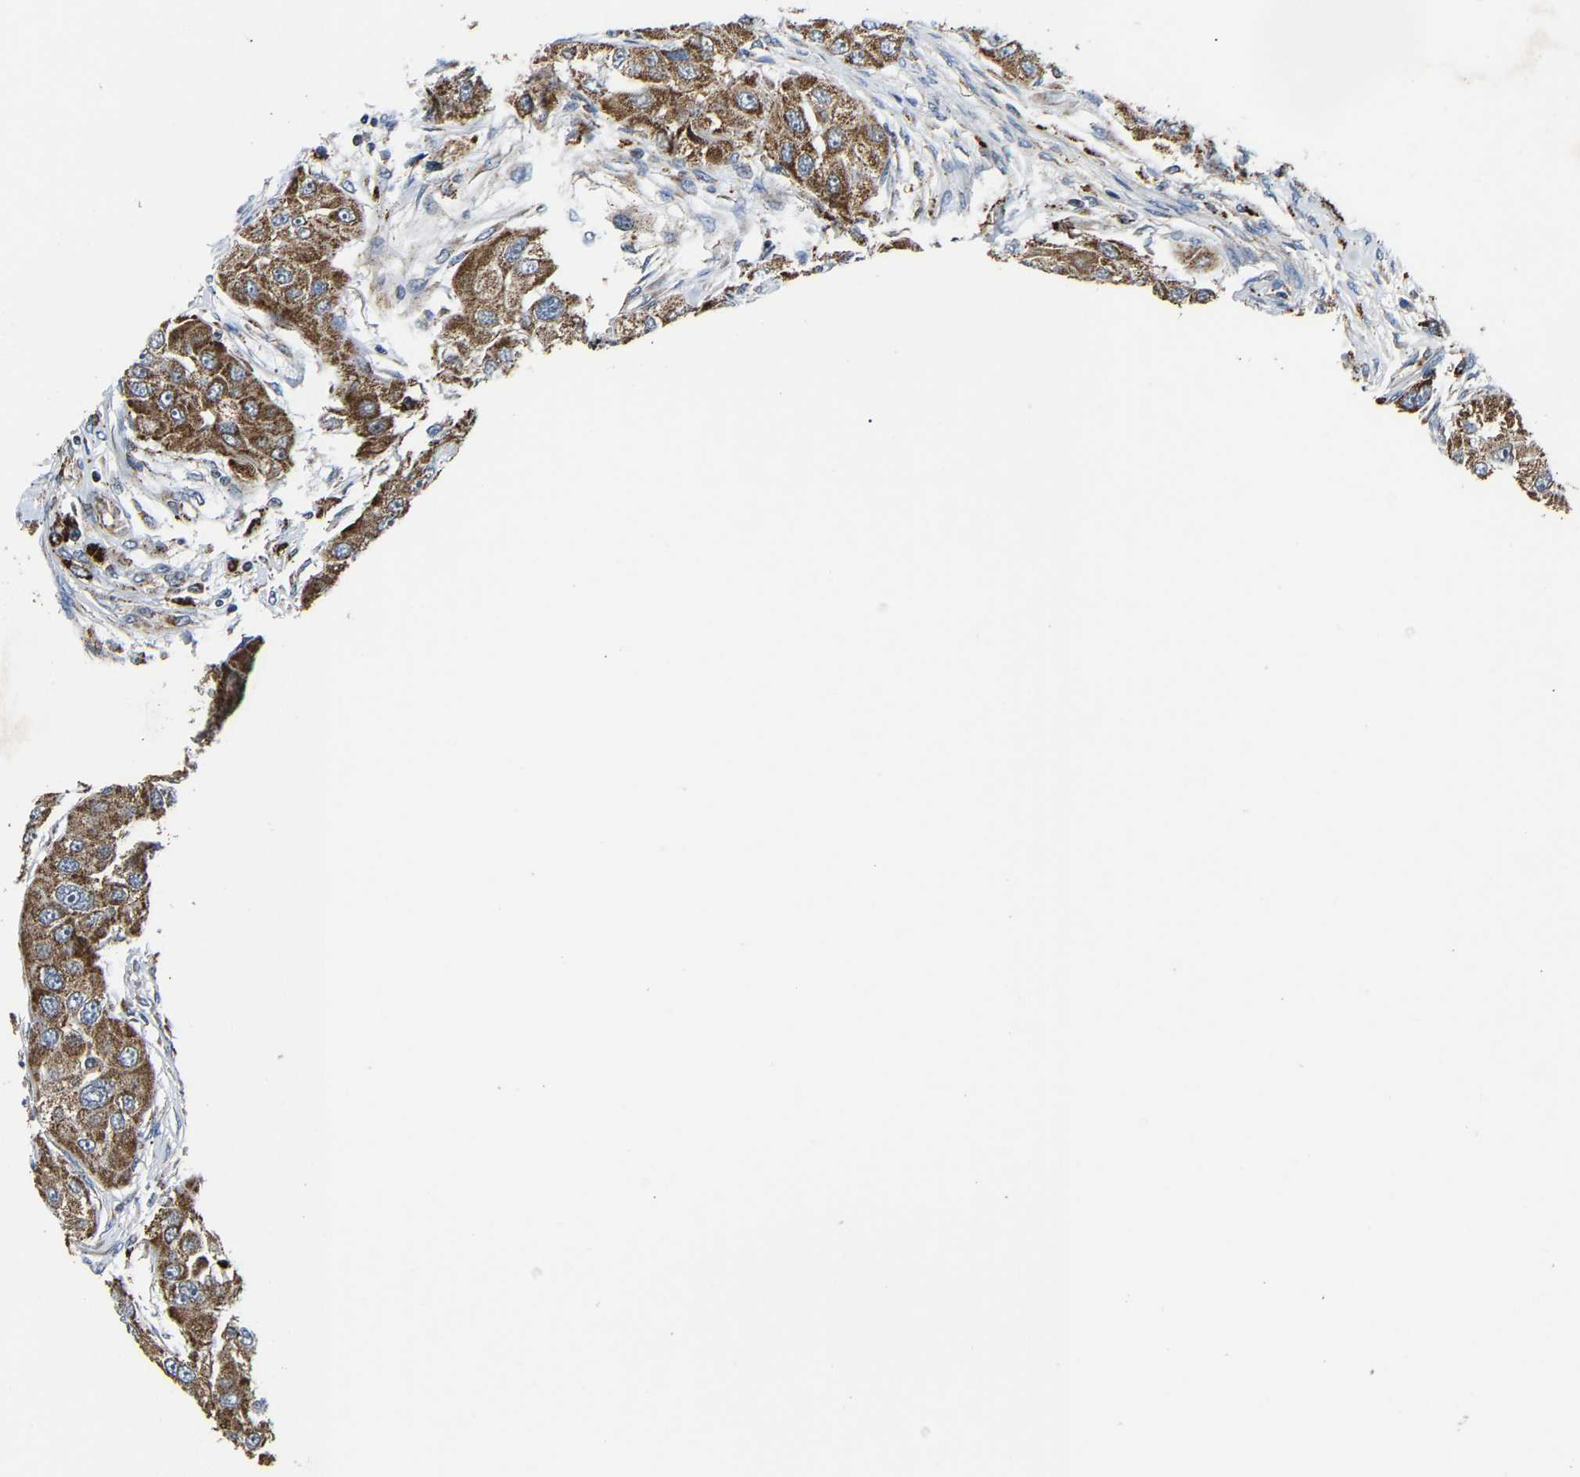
{"staining": {"intensity": "moderate", "quantity": ">75%", "location": "cytoplasmic/membranous"}, "tissue": "head and neck cancer", "cell_type": "Tumor cells", "image_type": "cancer", "snomed": [{"axis": "morphology", "description": "Normal tissue, NOS"}, {"axis": "morphology", "description": "Squamous cell carcinoma, NOS"}, {"axis": "topography", "description": "Skeletal muscle"}, {"axis": "topography", "description": "Head-Neck"}], "caption": "Immunohistochemistry staining of squamous cell carcinoma (head and neck), which exhibits medium levels of moderate cytoplasmic/membranous positivity in approximately >75% of tumor cells indicating moderate cytoplasmic/membranous protein staining. The staining was performed using DAB (brown) for protein detection and nuclei were counterstained in hematoxylin (blue).", "gene": "GIMAP7", "patient": {"sex": "male", "age": 51}}